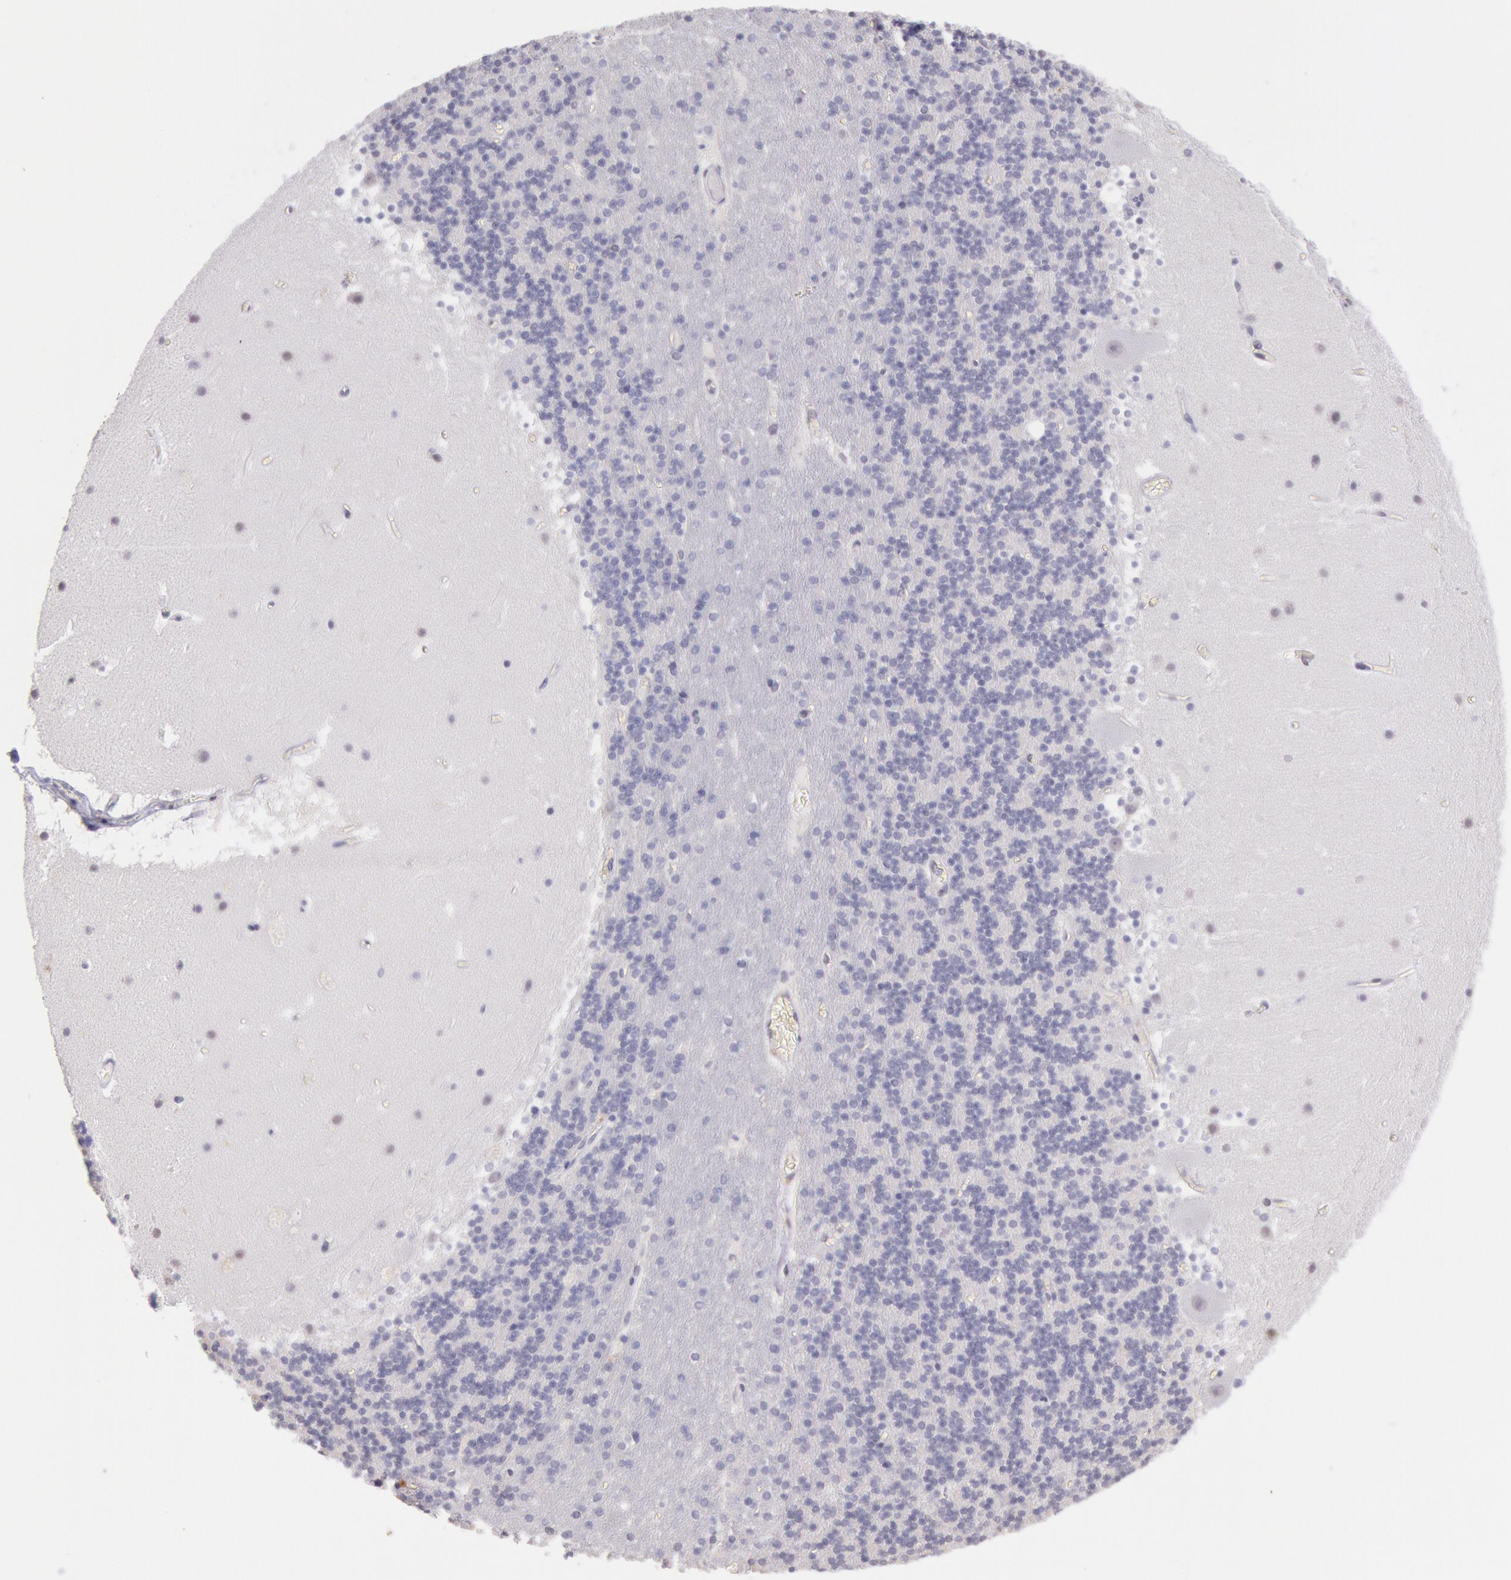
{"staining": {"intensity": "negative", "quantity": "none", "location": "none"}, "tissue": "cerebellum", "cell_type": "Cells in granular layer", "image_type": "normal", "snomed": [{"axis": "morphology", "description": "Normal tissue, NOS"}, {"axis": "topography", "description": "Cerebellum"}], "caption": "Cells in granular layer show no significant staining in benign cerebellum. (Stains: DAB (3,3'-diaminobenzidine) immunohistochemistry (IHC) with hematoxylin counter stain, Microscopy: brightfield microscopy at high magnification).", "gene": "FRMD6", "patient": {"sex": "male", "age": 45}}